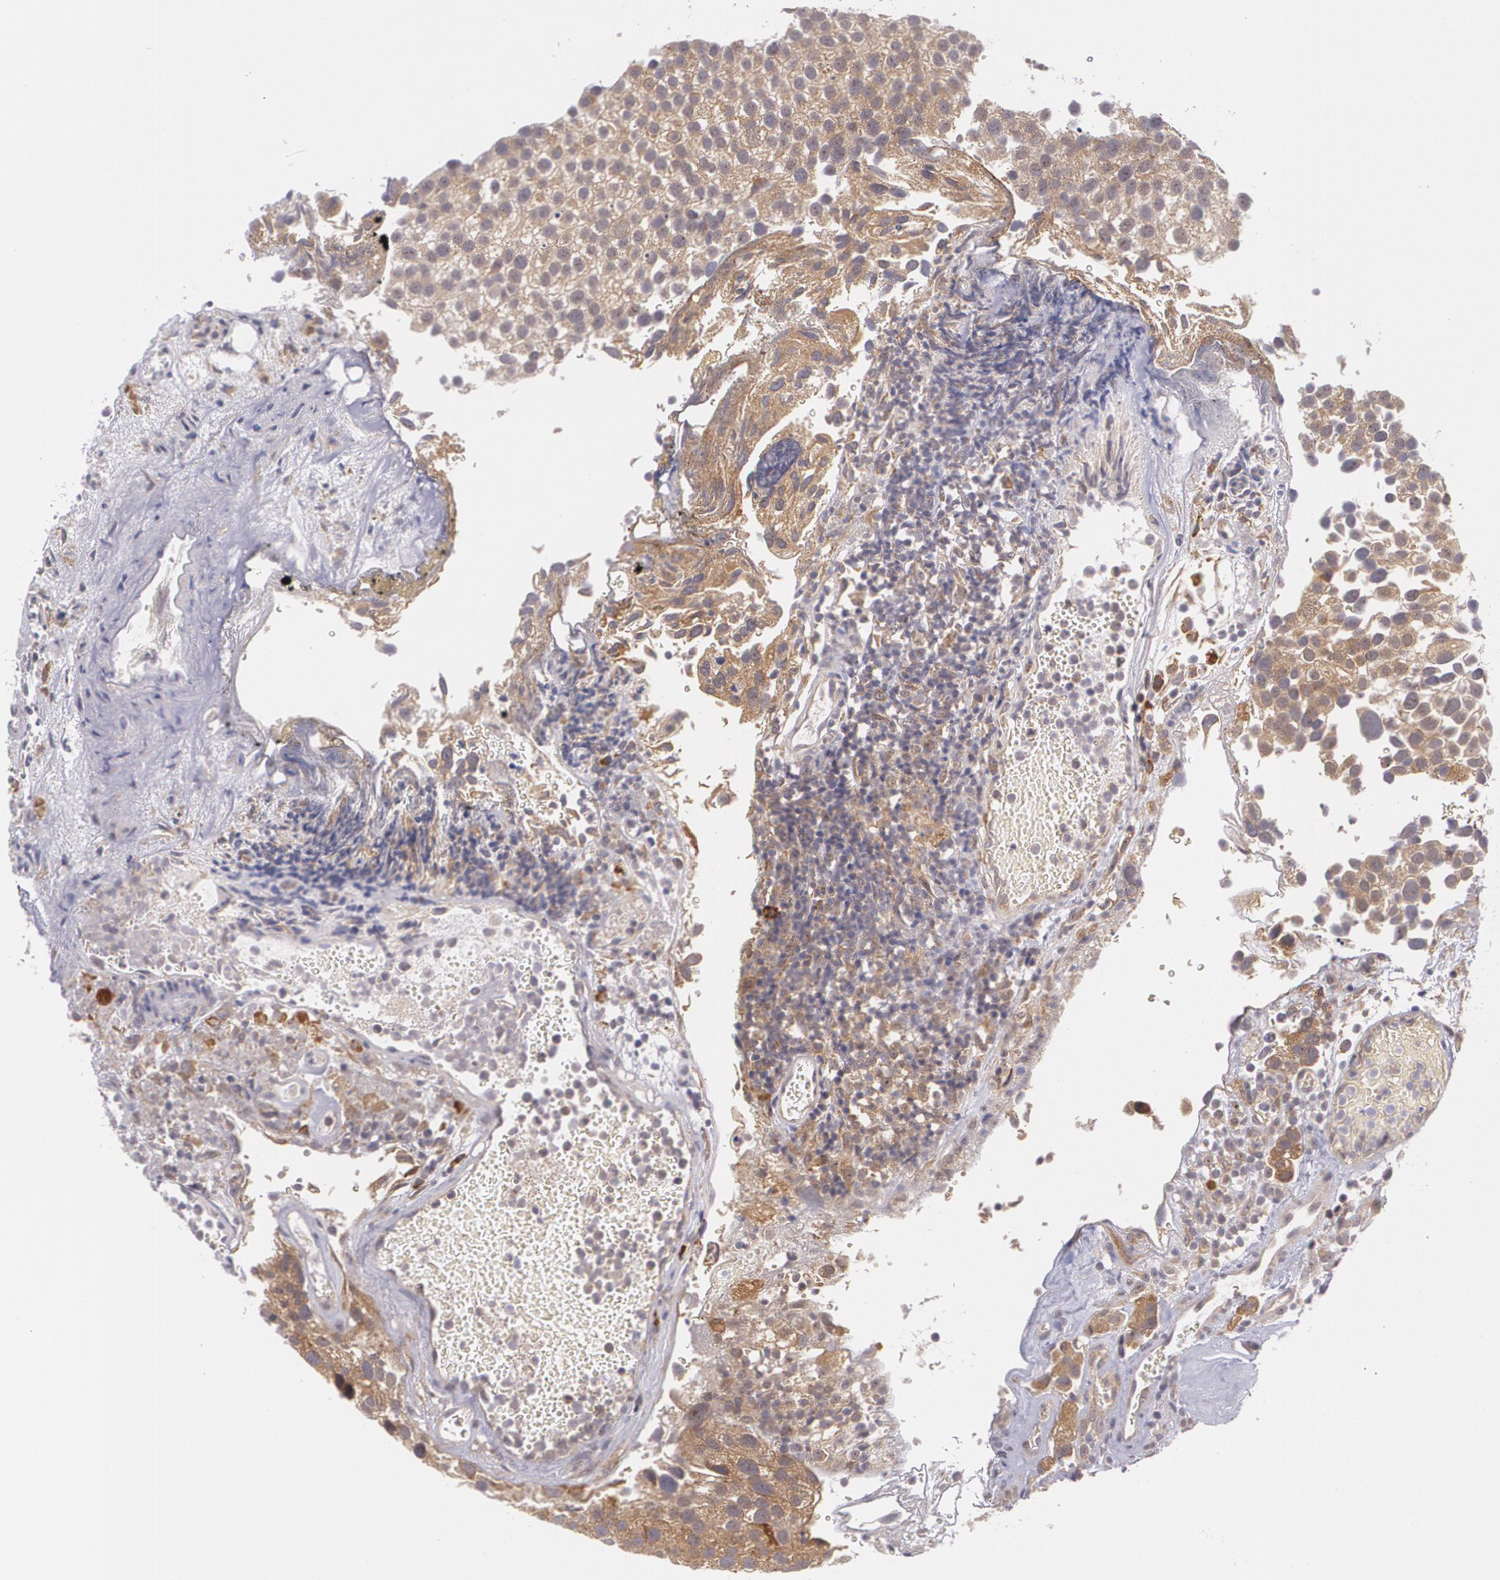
{"staining": {"intensity": "moderate", "quantity": ">75%", "location": "cytoplasmic/membranous"}, "tissue": "urothelial cancer", "cell_type": "Tumor cells", "image_type": "cancer", "snomed": [{"axis": "morphology", "description": "Urothelial carcinoma, High grade"}, {"axis": "topography", "description": "Urinary bladder"}], "caption": "Protein staining by IHC reveals moderate cytoplasmic/membranous positivity in about >75% of tumor cells in high-grade urothelial carcinoma. Using DAB (3,3'-diaminobenzidine) (brown) and hematoxylin (blue) stains, captured at high magnification using brightfield microscopy.", "gene": "CCL17", "patient": {"sex": "male", "age": 72}}